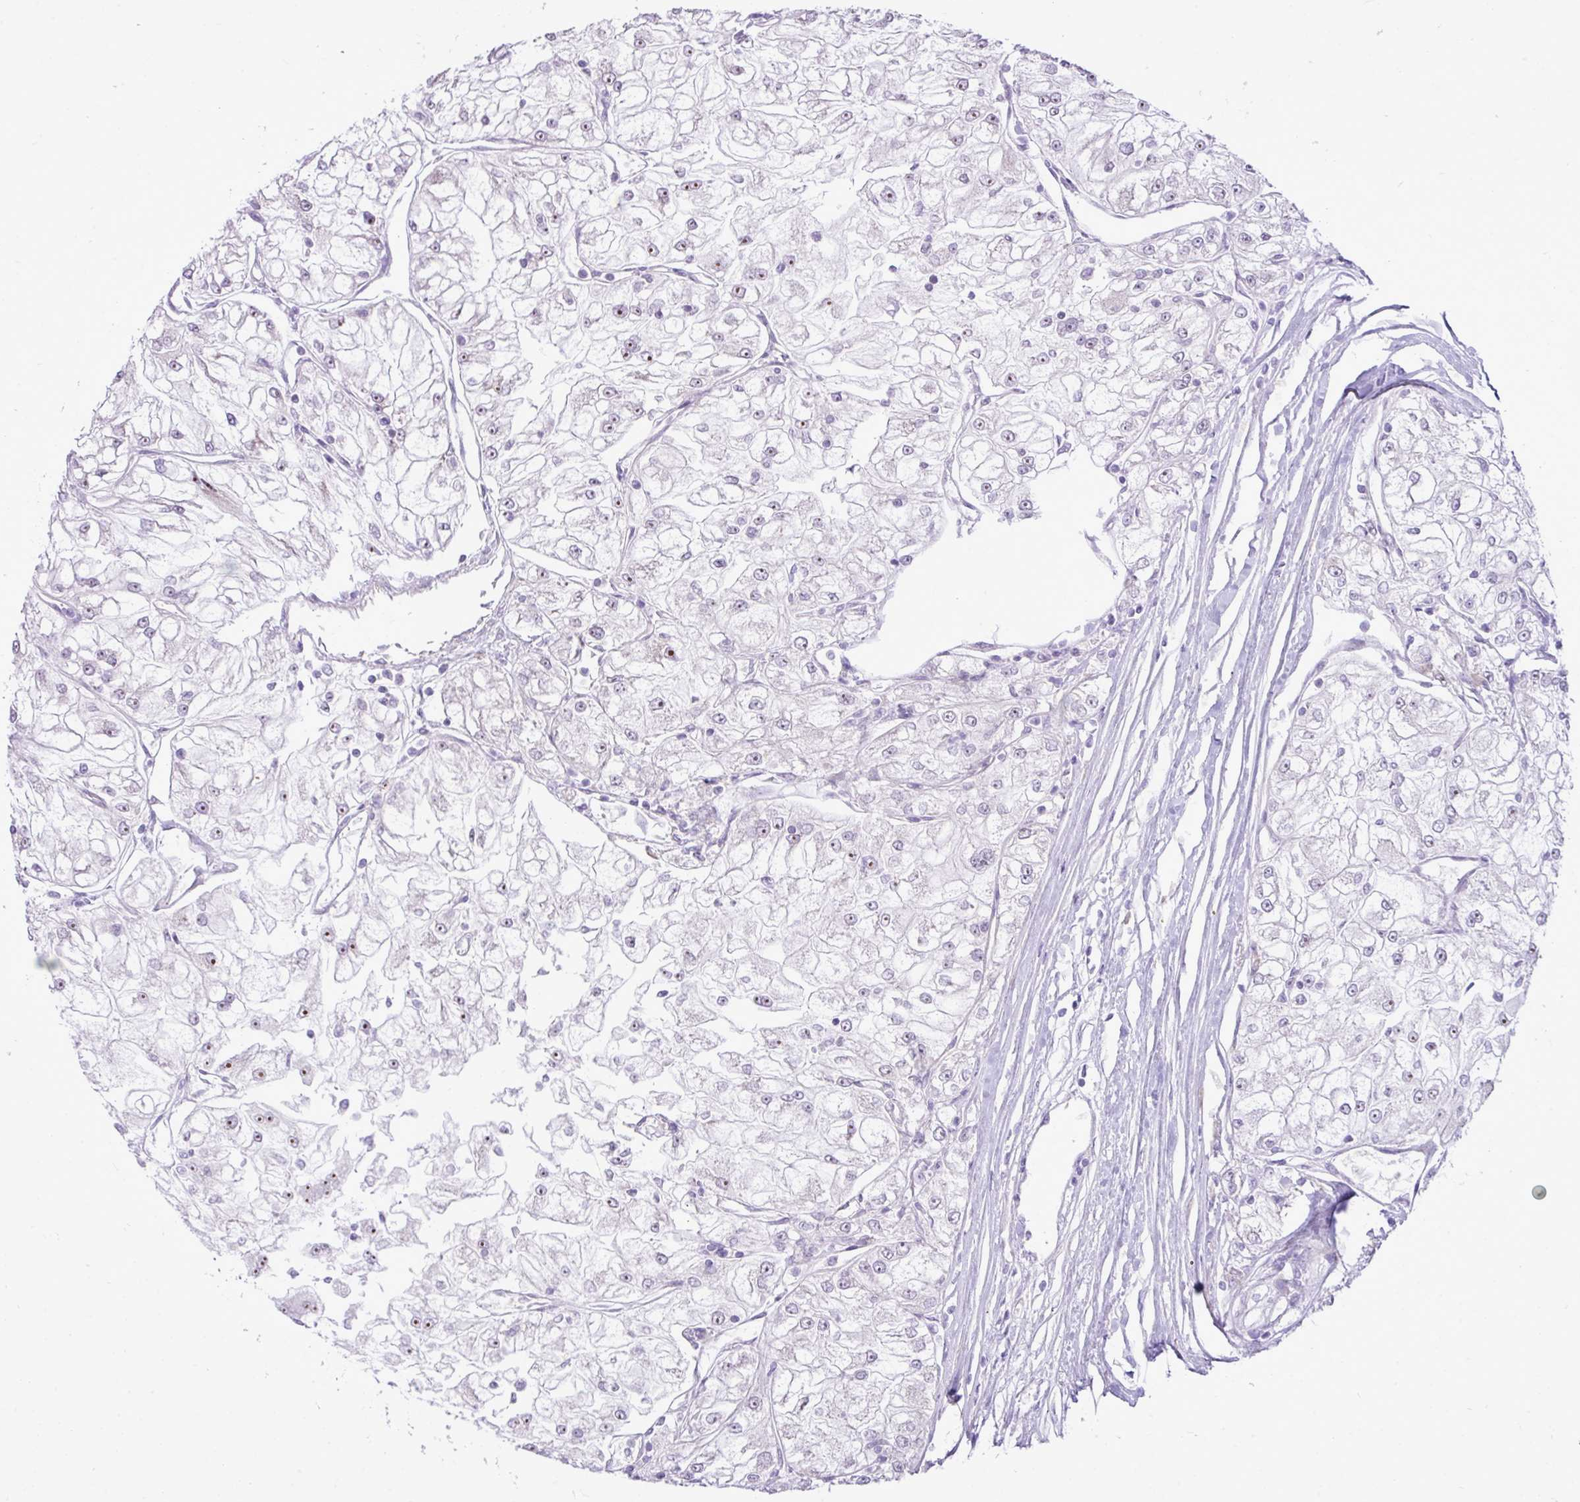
{"staining": {"intensity": "weak", "quantity": "<25%", "location": "nuclear"}, "tissue": "renal cancer", "cell_type": "Tumor cells", "image_type": "cancer", "snomed": [{"axis": "morphology", "description": "Adenocarcinoma, NOS"}, {"axis": "topography", "description": "Kidney"}], "caption": "Adenocarcinoma (renal) stained for a protein using IHC exhibits no positivity tumor cells.", "gene": "ELOA2", "patient": {"sex": "female", "age": 72}}